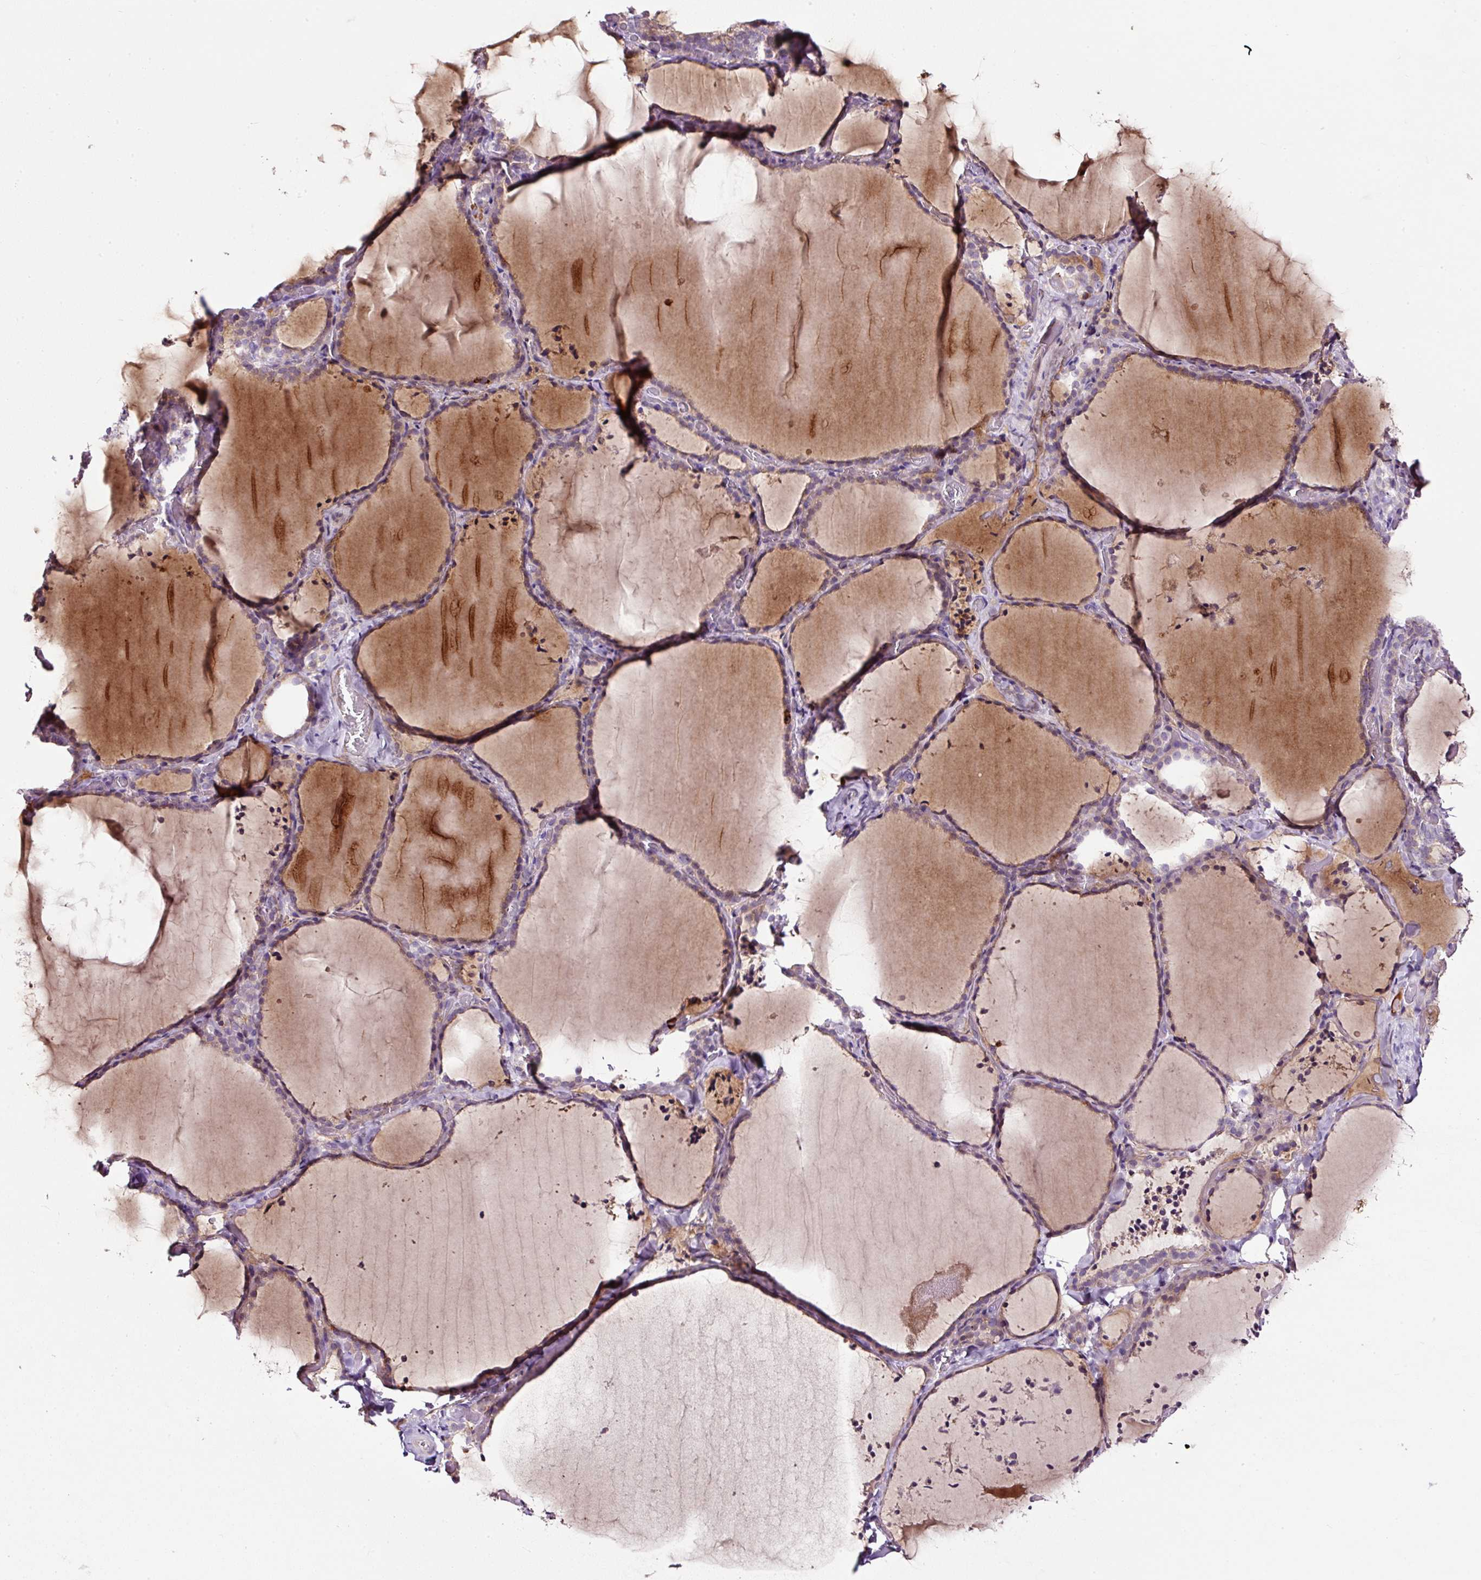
{"staining": {"intensity": "weak", "quantity": ">75%", "location": "cytoplasmic/membranous"}, "tissue": "thyroid gland", "cell_type": "Glandular cells", "image_type": "normal", "snomed": [{"axis": "morphology", "description": "Normal tissue, NOS"}, {"axis": "topography", "description": "Thyroid gland"}], "caption": "DAB immunohistochemical staining of unremarkable thyroid gland demonstrates weak cytoplasmic/membranous protein staining in approximately >75% of glandular cells.", "gene": "LRRC24", "patient": {"sex": "female", "age": 22}}